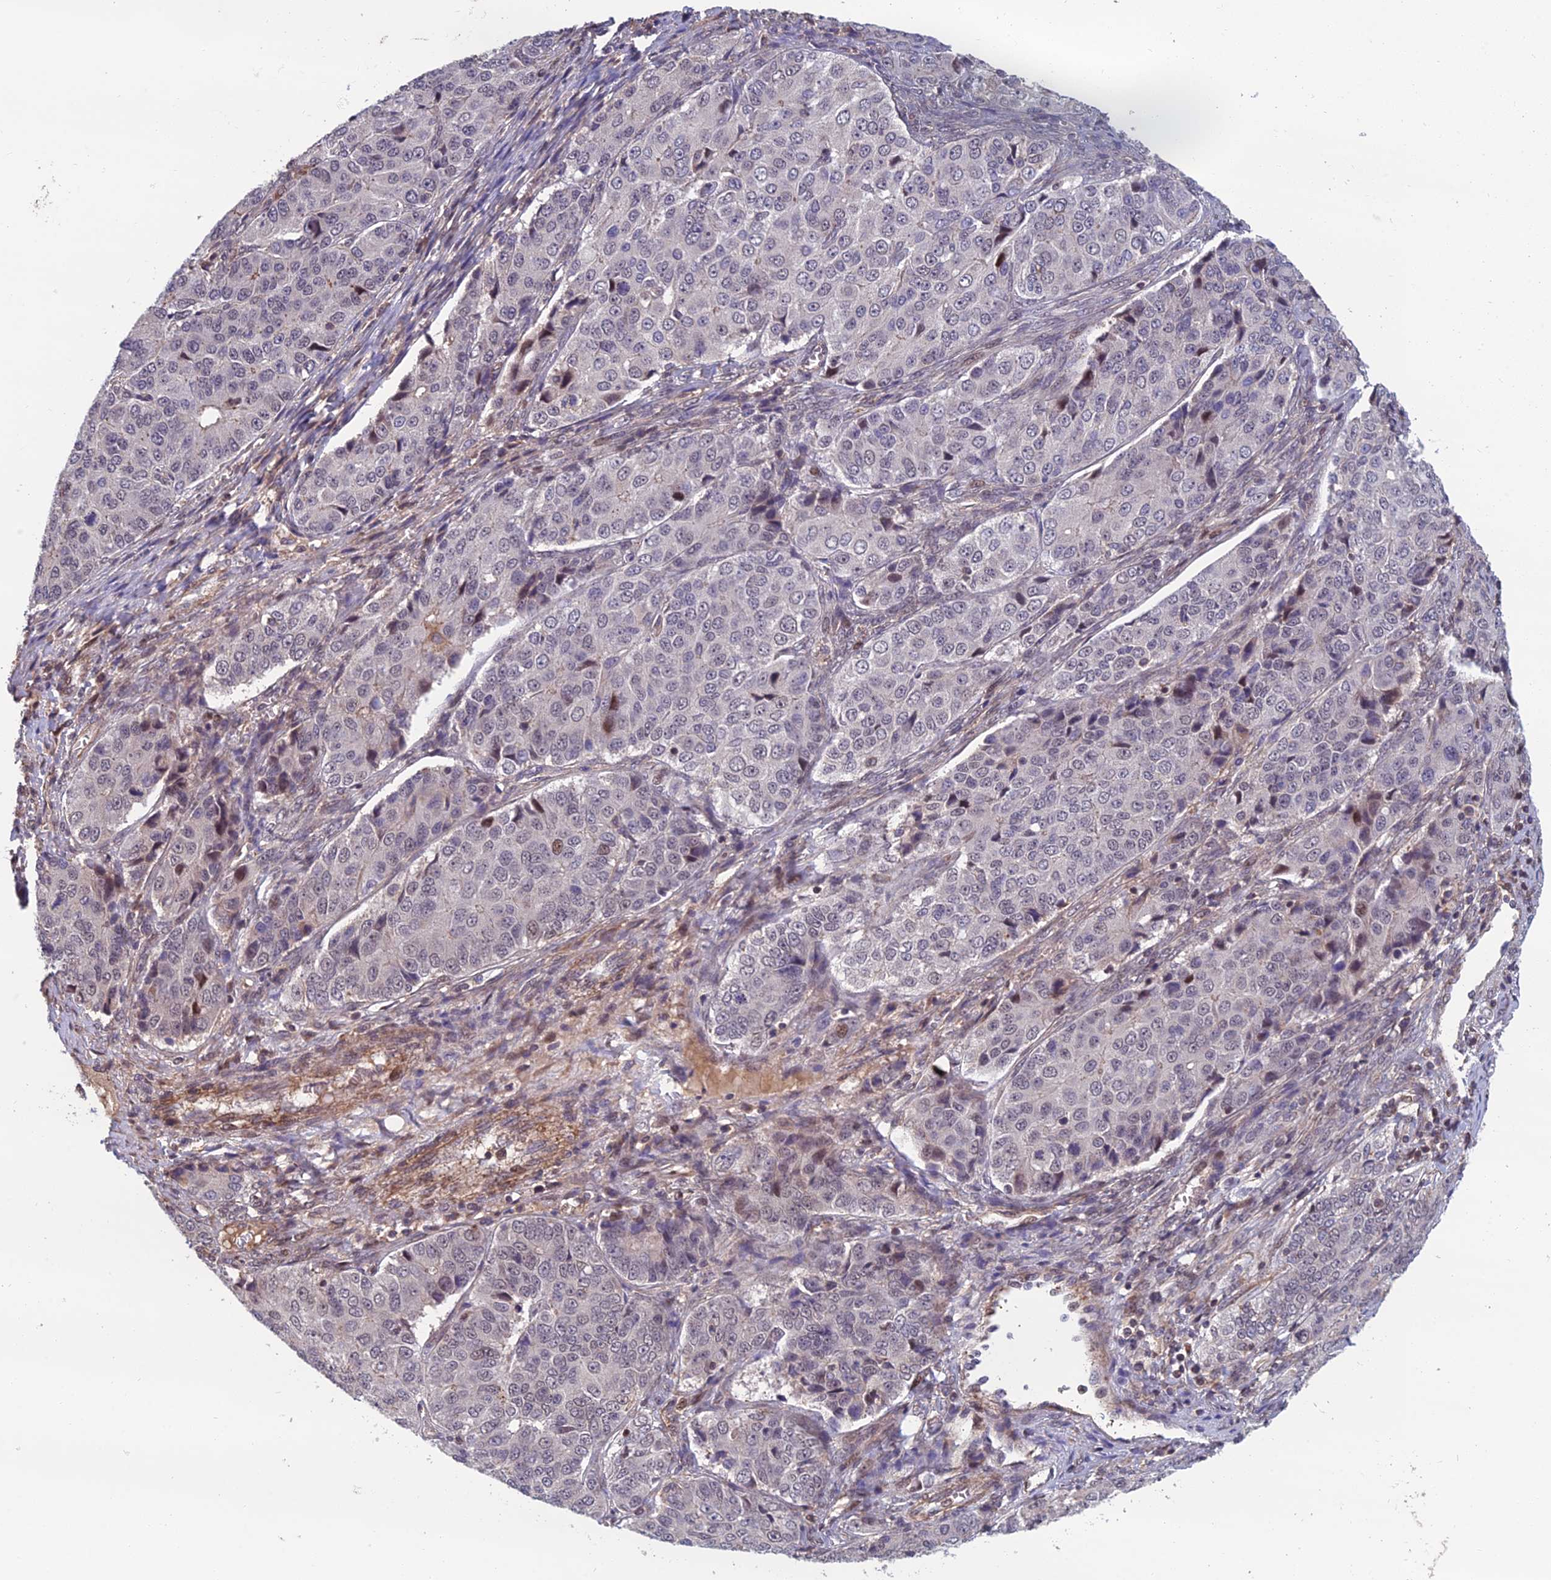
{"staining": {"intensity": "weak", "quantity": "<25%", "location": "nuclear"}, "tissue": "ovarian cancer", "cell_type": "Tumor cells", "image_type": "cancer", "snomed": [{"axis": "morphology", "description": "Carcinoma, endometroid"}, {"axis": "topography", "description": "Ovary"}], "caption": "Tumor cells show no significant expression in ovarian cancer (endometroid carcinoma).", "gene": "CCDC183", "patient": {"sex": "female", "age": 51}}